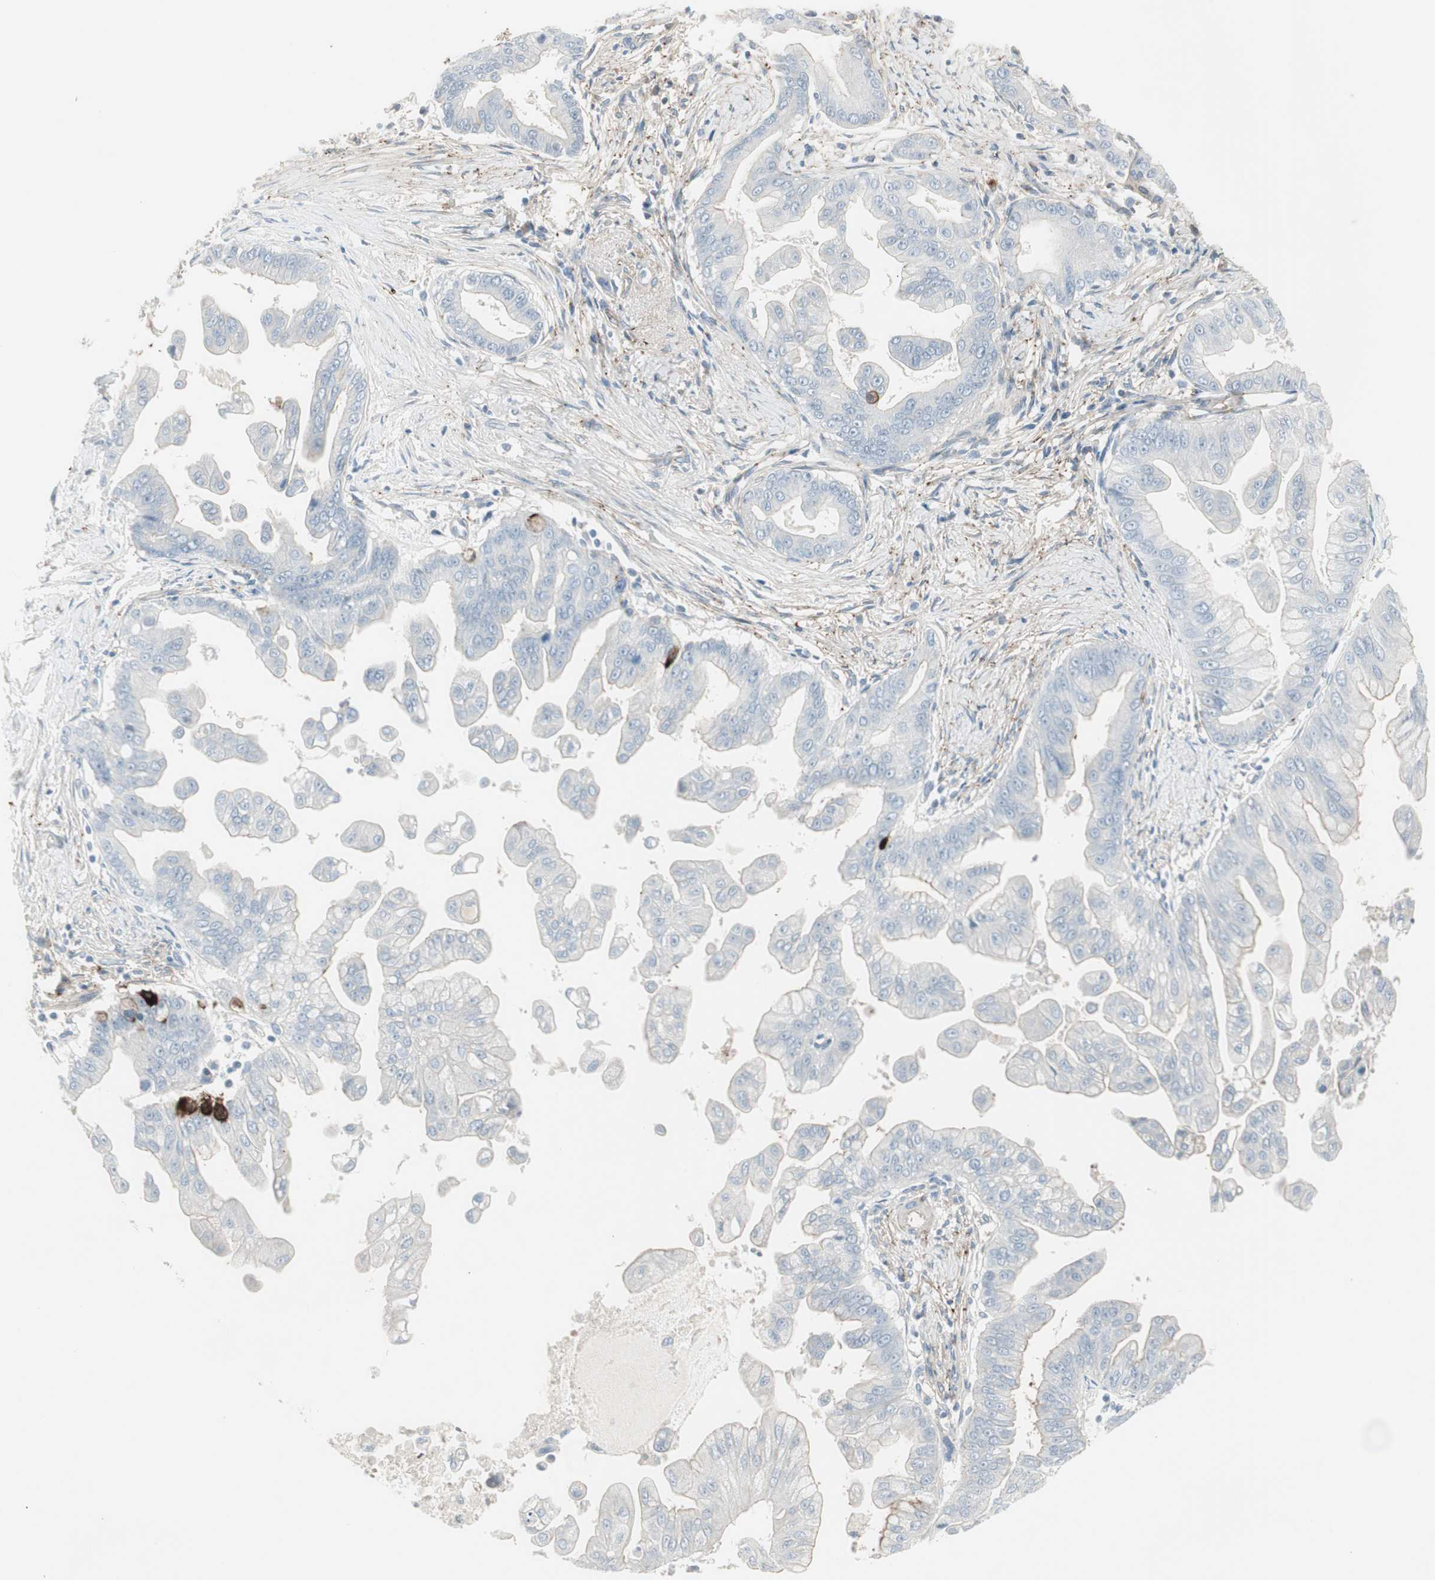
{"staining": {"intensity": "negative", "quantity": "none", "location": "none"}, "tissue": "pancreatic cancer", "cell_type": "Tumor cells", "image_type": "cancer", "snomed": [{"axis": "morphology", "description": "Adenocarcinoma, NOS"}, {"axis": "topography", "description": "Pancreas"}], "caption": "Immunohistochemistry of pancreatic adenocarcinoma demonstrates no positivity in tumor cells.", "gene": "CACNA2D1", "patient": {"sex": "female", "age": 75}}